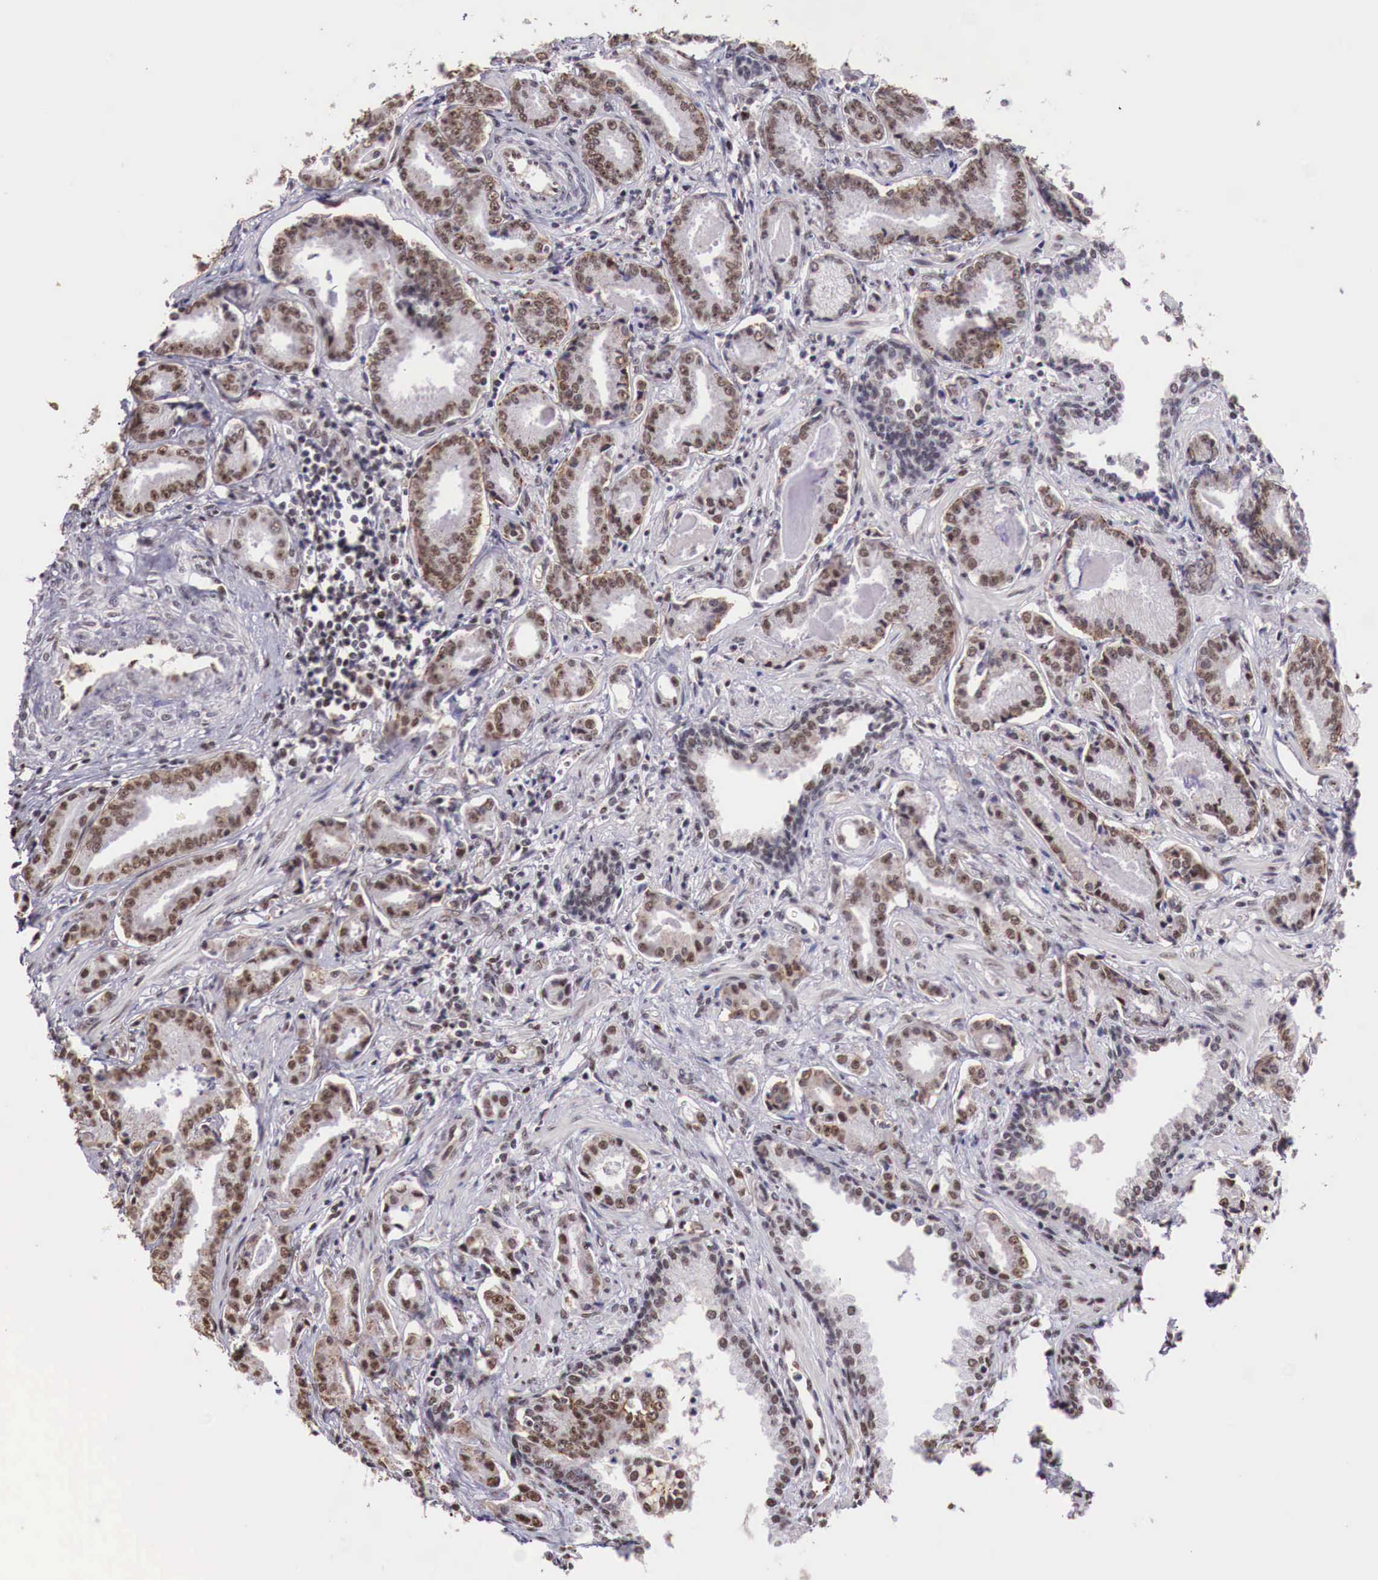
{"staining": {"intensity": "moderate", "quantity": ">75%", "location": "nuclear"}, "tissue": "prostate cancer", "cell_type": "Tumor cells", "image_type": "cancer", "snomed": [{"axis": "morphology", "description": "Adenocarcinoma, Low grade"}, {"axis": "topography", "description": "Prostate"}], "caption": "Immunohistochemistry (IHC) staining of low-grade adenocarcinoma (prostate), which shows medium levels of moderate nuclear expression in approximately >75% of tumor cells indicating moderate nuclear protein staining. The staining was performed using DAB (brown) for protein detection and nuclei were counterstained in hematoxylin (blue).", "gene": "FOXP2", "patient": {"sex": "male", "age": 65}}